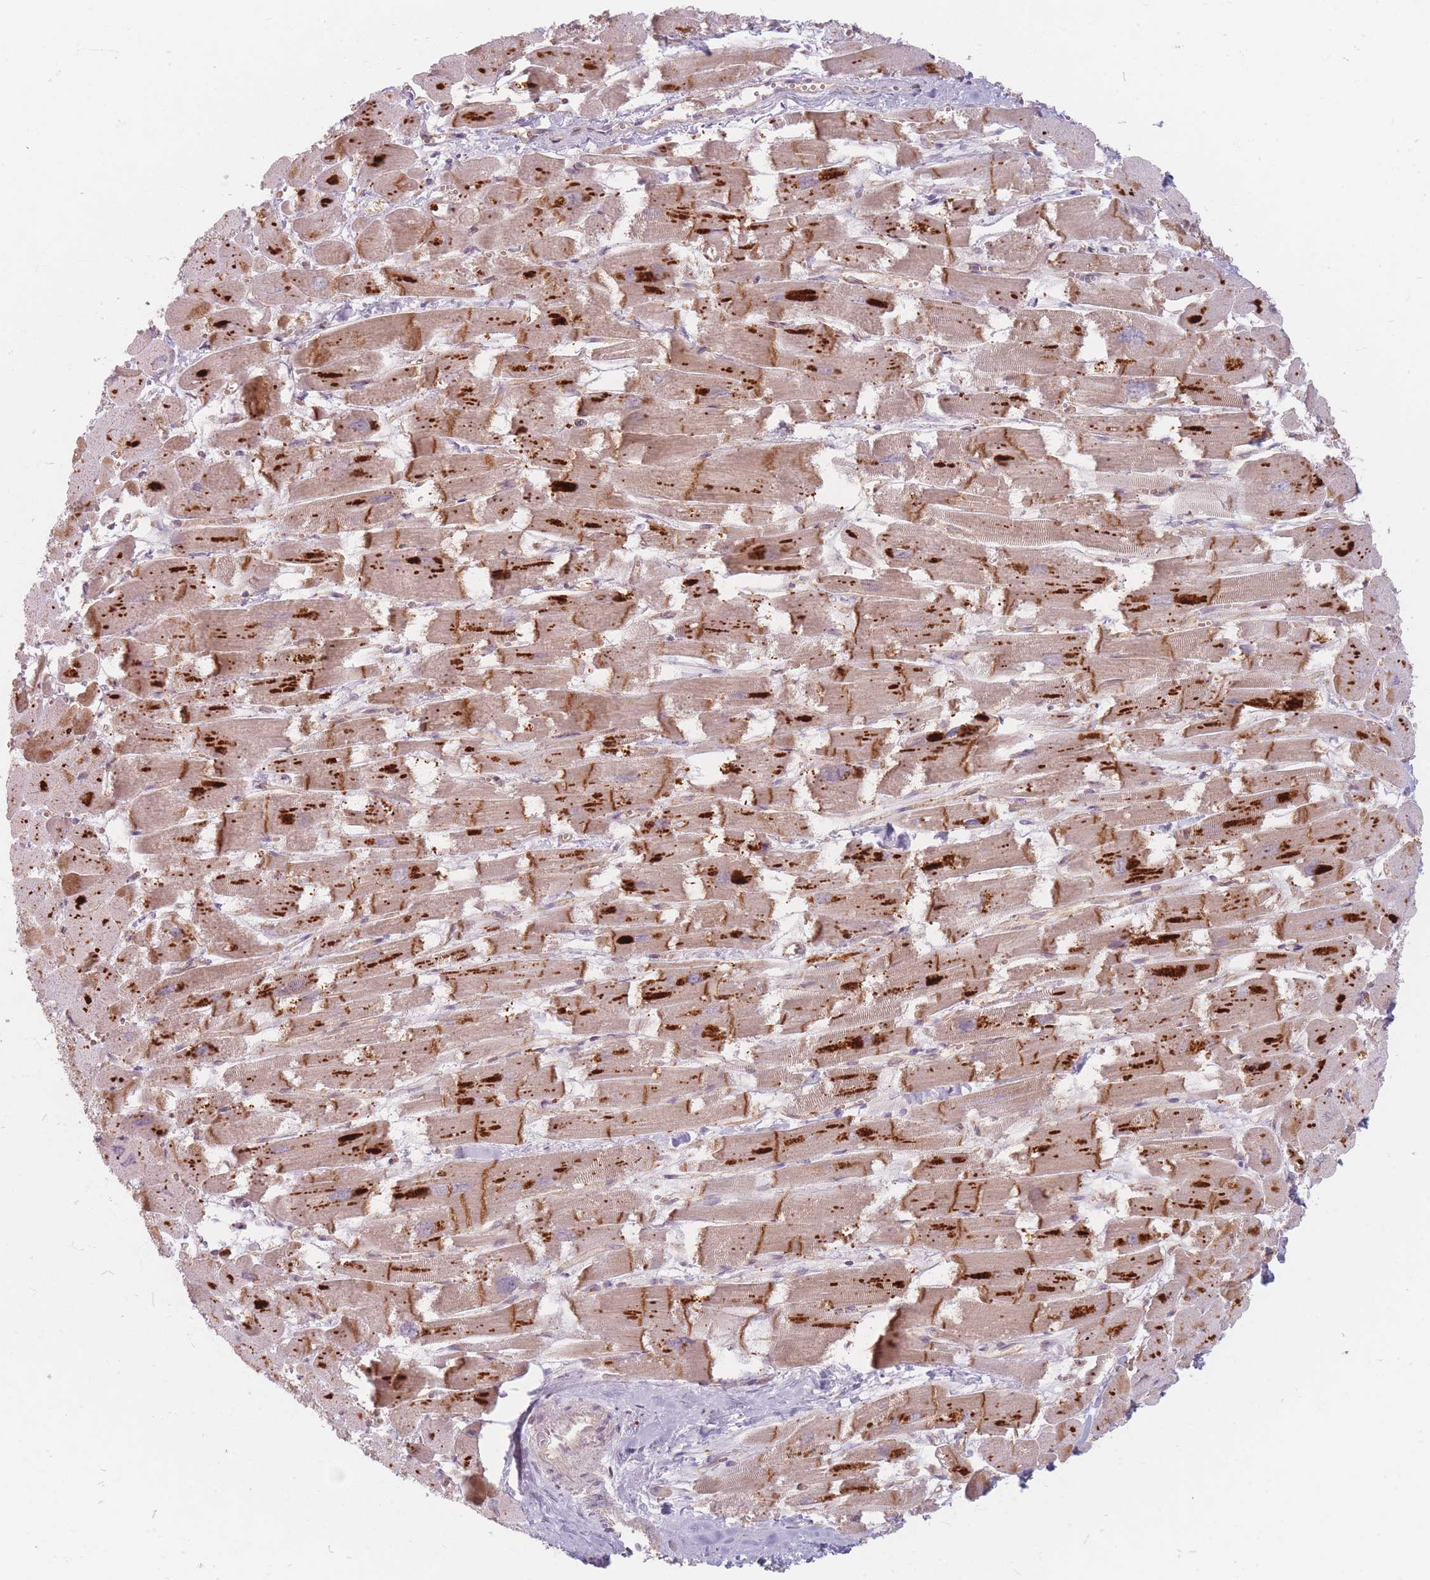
{"staining": {"intensity": "moderate", "quantity": "25%-75%", "location": "cytoplasmic/membranous"}, "tissue": "heart muscle", "cell_type": "Cardiomyocytes", "image_type": "normal", "snomed": [{"axis": "morphology", "description": "Normal tissue, NOS"}, {"axis": "topography", "description": "Heart"}], "caption": "This is a micrograph of immunohistochemistry staining of benign heart muscle, which shows moderate expression in the cytoplasmic/membranous of cardiomyocytes.", "gene": "CHCHD7", "patient": {"sex": "male", "age": 54}}